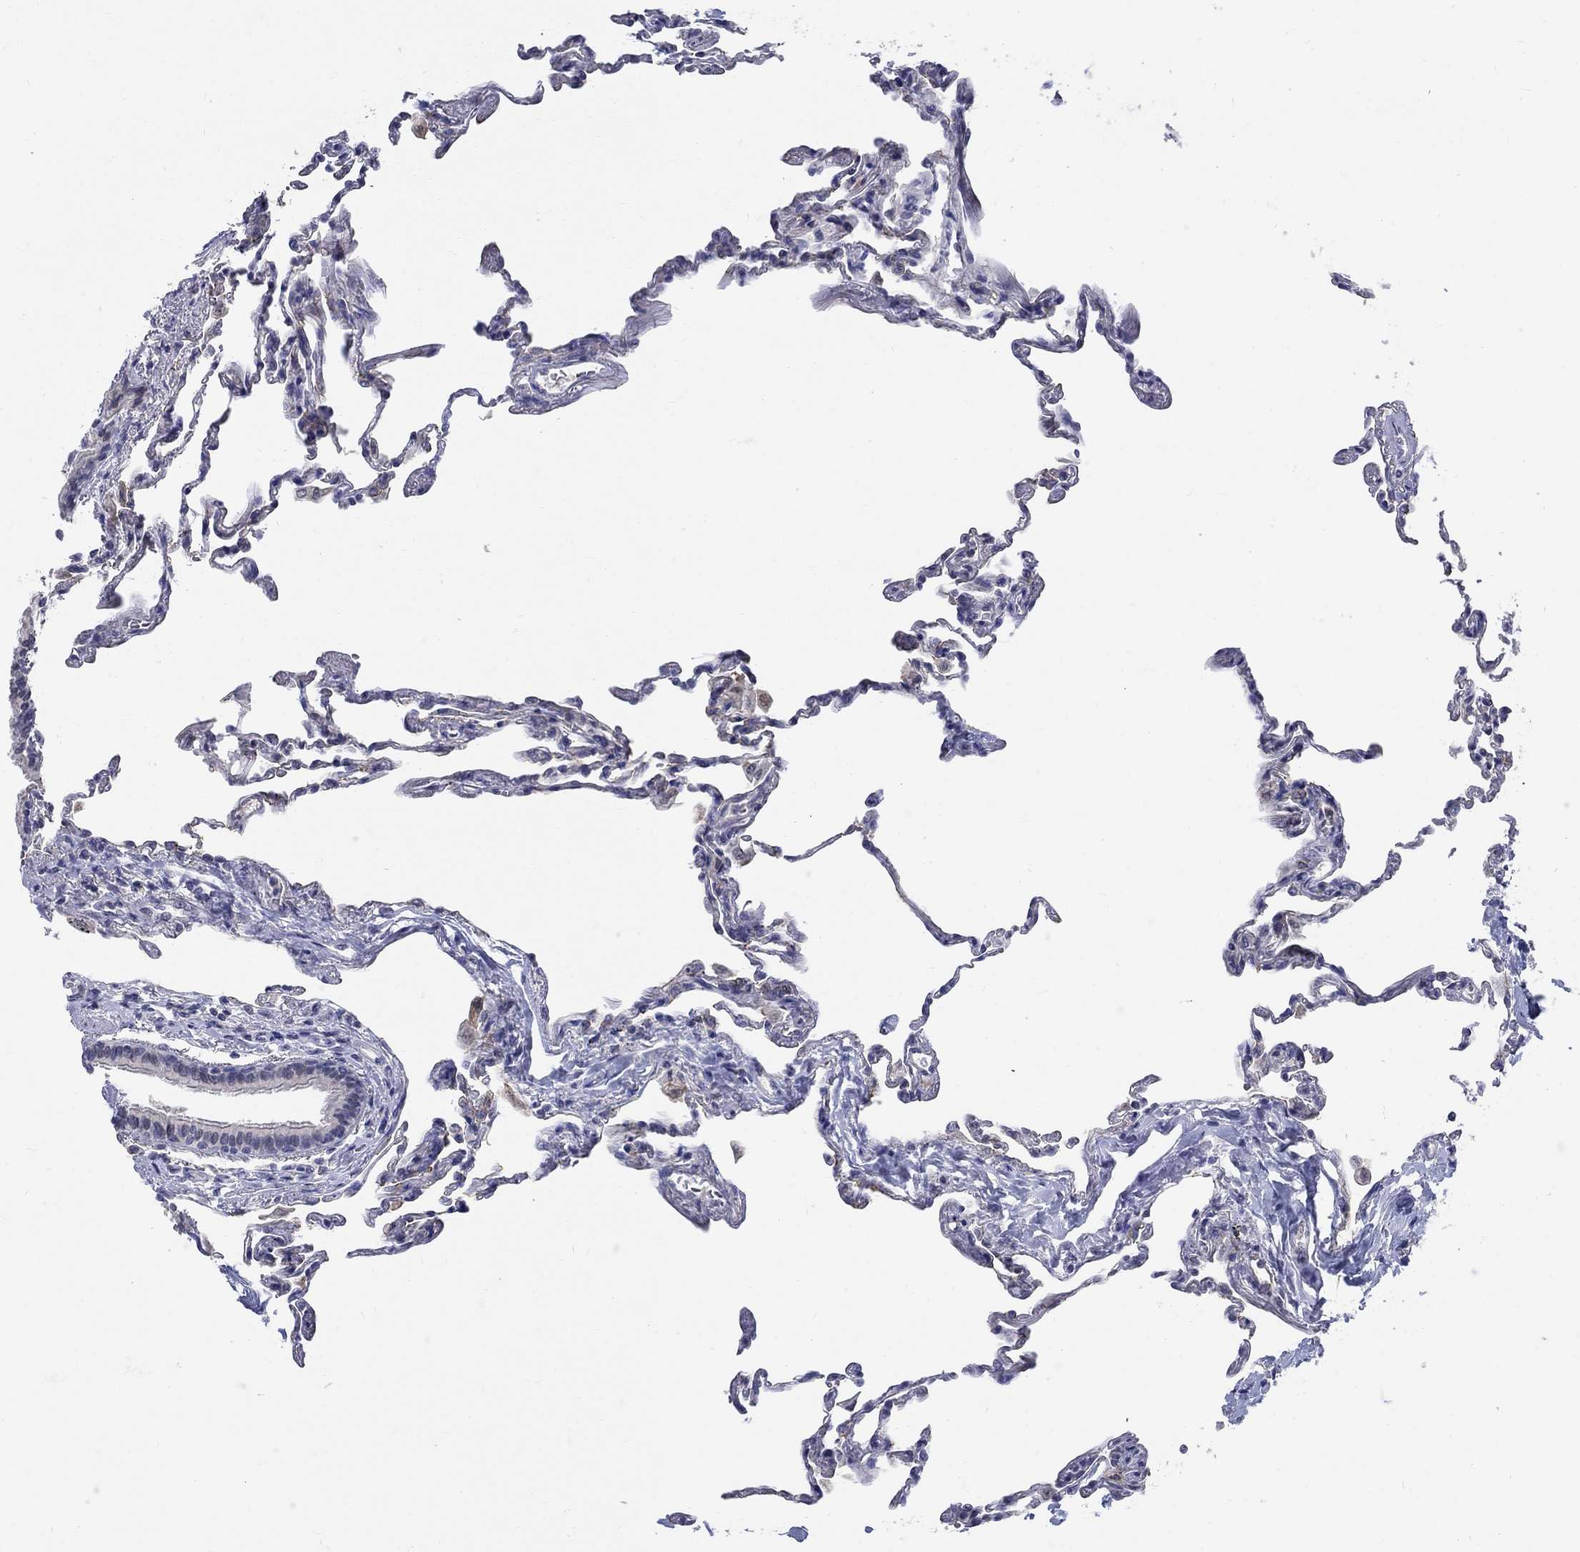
{"staining": {"intensity": "negative", "quantity": "none", "location": "none"}, "tissue": "lung", "cell_type": "Alveolar cells", "image_type": "normal", "snomed": [{"axis": "morphology", "description": "Normal tissue, NOS"}, {"axis": "topography", "description": "Lung"}], "caption": "A photomicrograph of lung stained for a protein demonstrates no brown staining in alveolar cells.", "gene": "EGFLAM", "patient": {"sex": "female", "age": 57}}